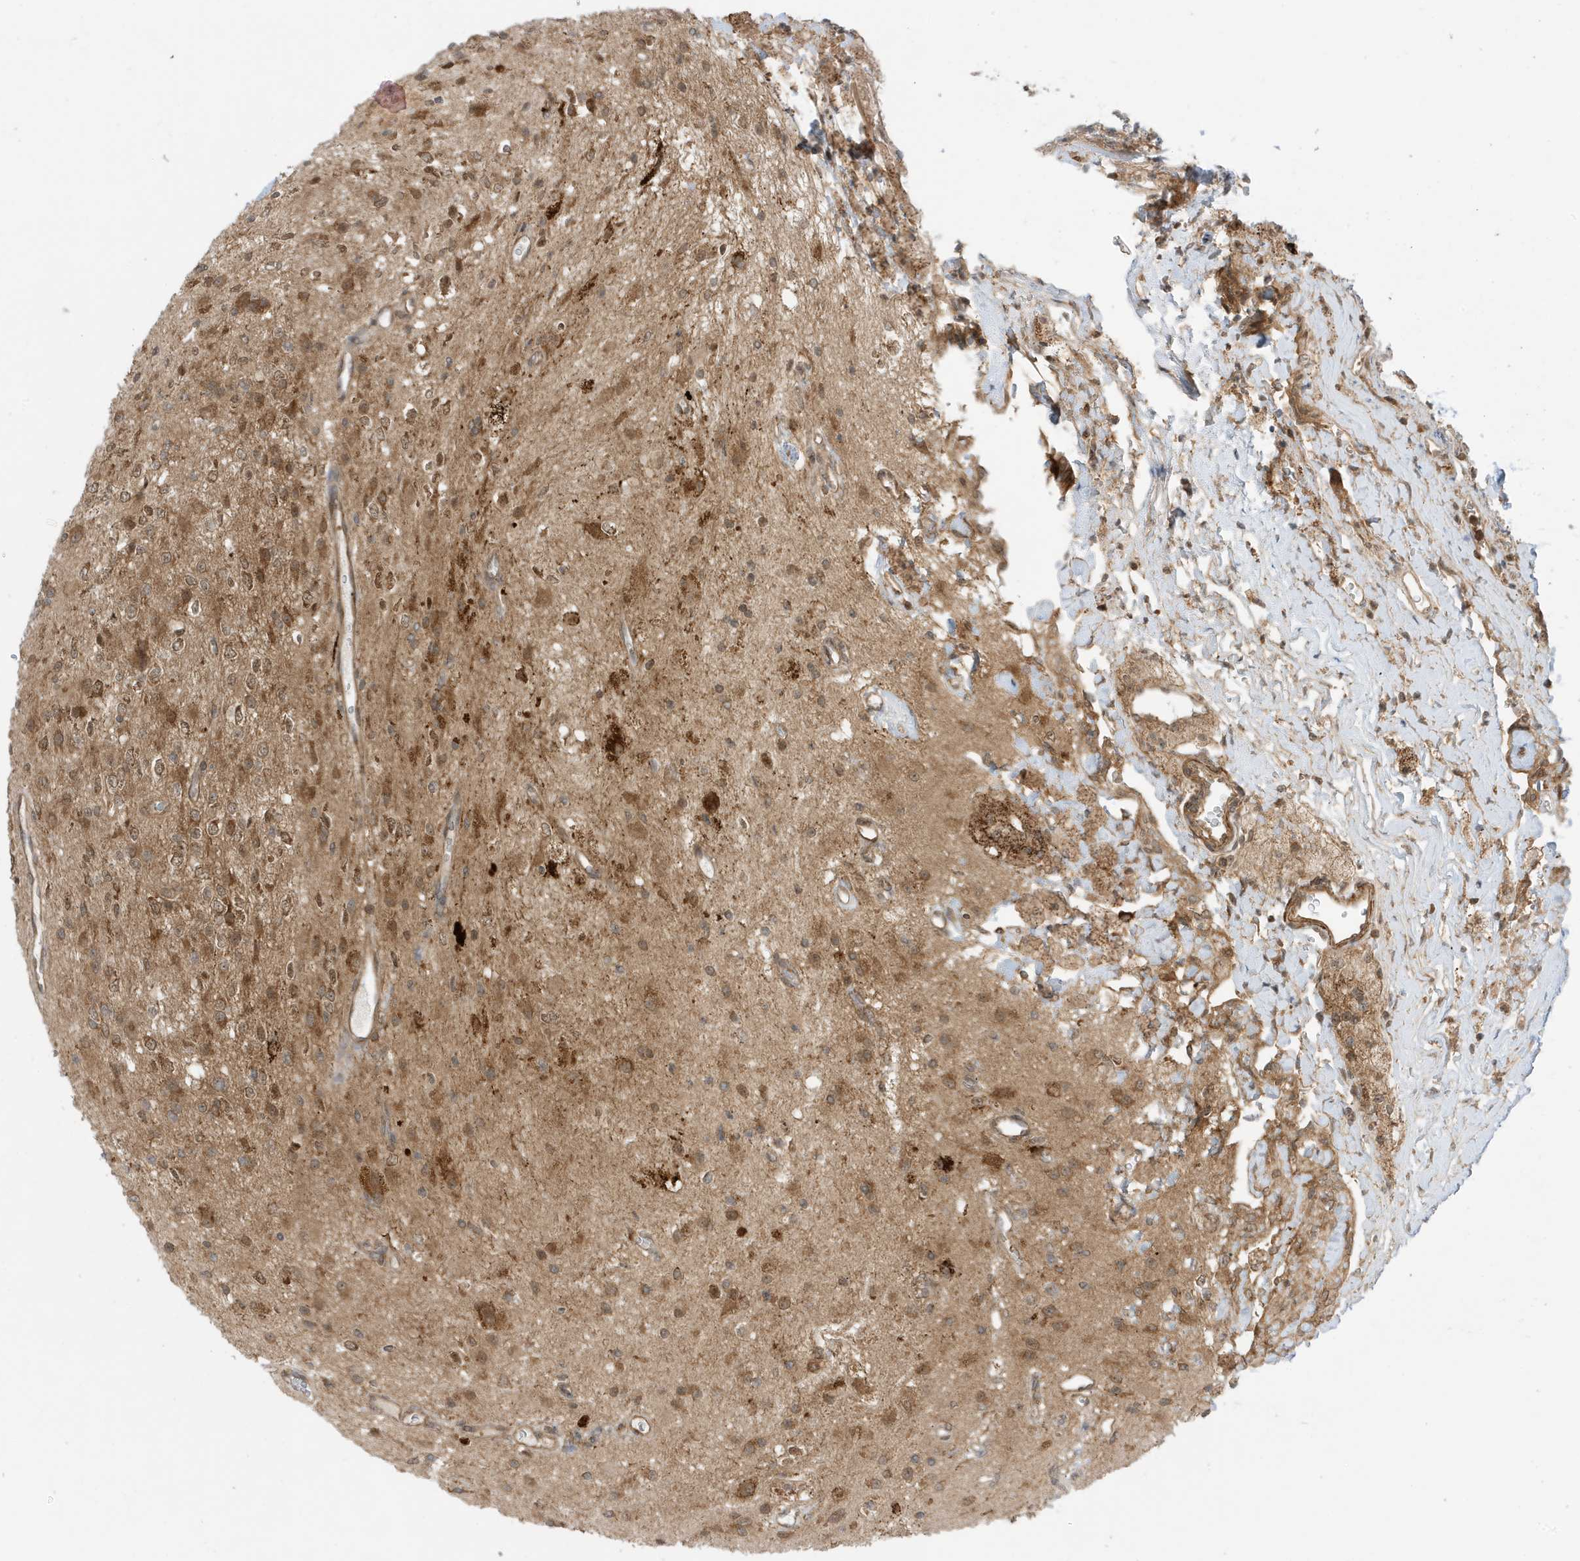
{"staining": {"intensity": "moderate", "quantity": ">75%", "location": "cytoplasmic/membranous"}, "tissue": "glioma", "cell_type": "Tumor cells", "image_type": "cancer", "snomed": [{"axis": "morphology", "description": "Glioma, malignant, High grade"}, {"axis": "topography", "description": "Brain"}], "caption": "This micrograph reveals malignant glioma (high-grade) stained with immunohistochemistry to label a protein in brown. The cytoplasmic/membranous of tumor cells show moderate positivity for the protein. Nuclei are counter-stained blue.", "gene": "DHX36", "patient": {"sex": "male", "age": 34}}